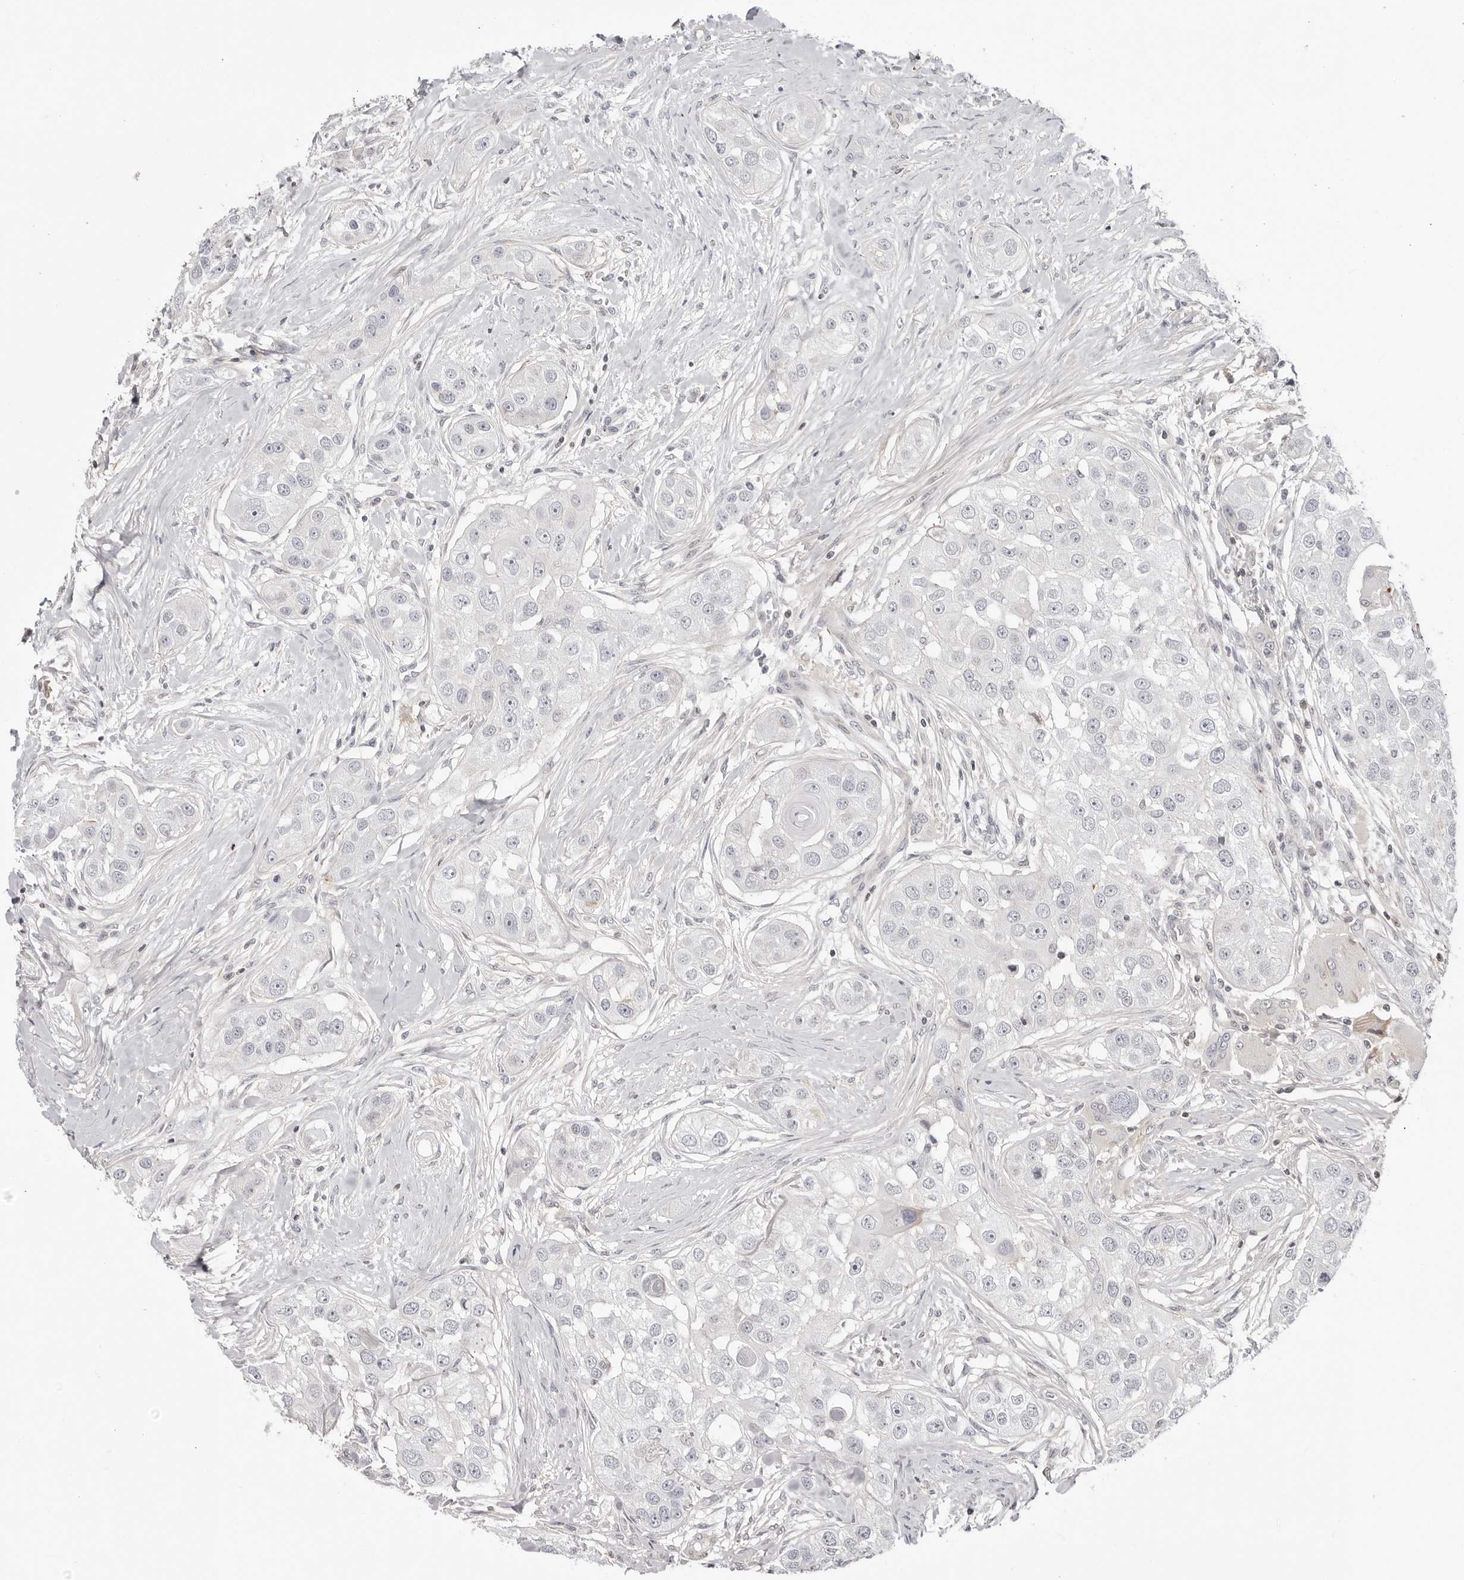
{"staining": {"intensity": "negative", "quantity": "none", "location": "none"}, "tissue": "head and neck cancer", "cell_type": "Tumor cells", "image_type": "cancer", "snomed": [{"axis": "morphology", "description": "Normal tissue, NOS"}, {"axis": "morphology", "description": "Squamous cell carcinoma, NOS"}, {"axis": "topography", "description": "Skeletal muscle"}, {"axis": "topography", "description": "Head-Neck"}], "caption": "DAB (3,3'-diaminobenzidine) immunohistochemical staining of squamous cell carcinoma (head and neck) exhibits no significant expression in tumor cells.", "gene": "UNK", "patient": {"sex": "male", "age": 51}}